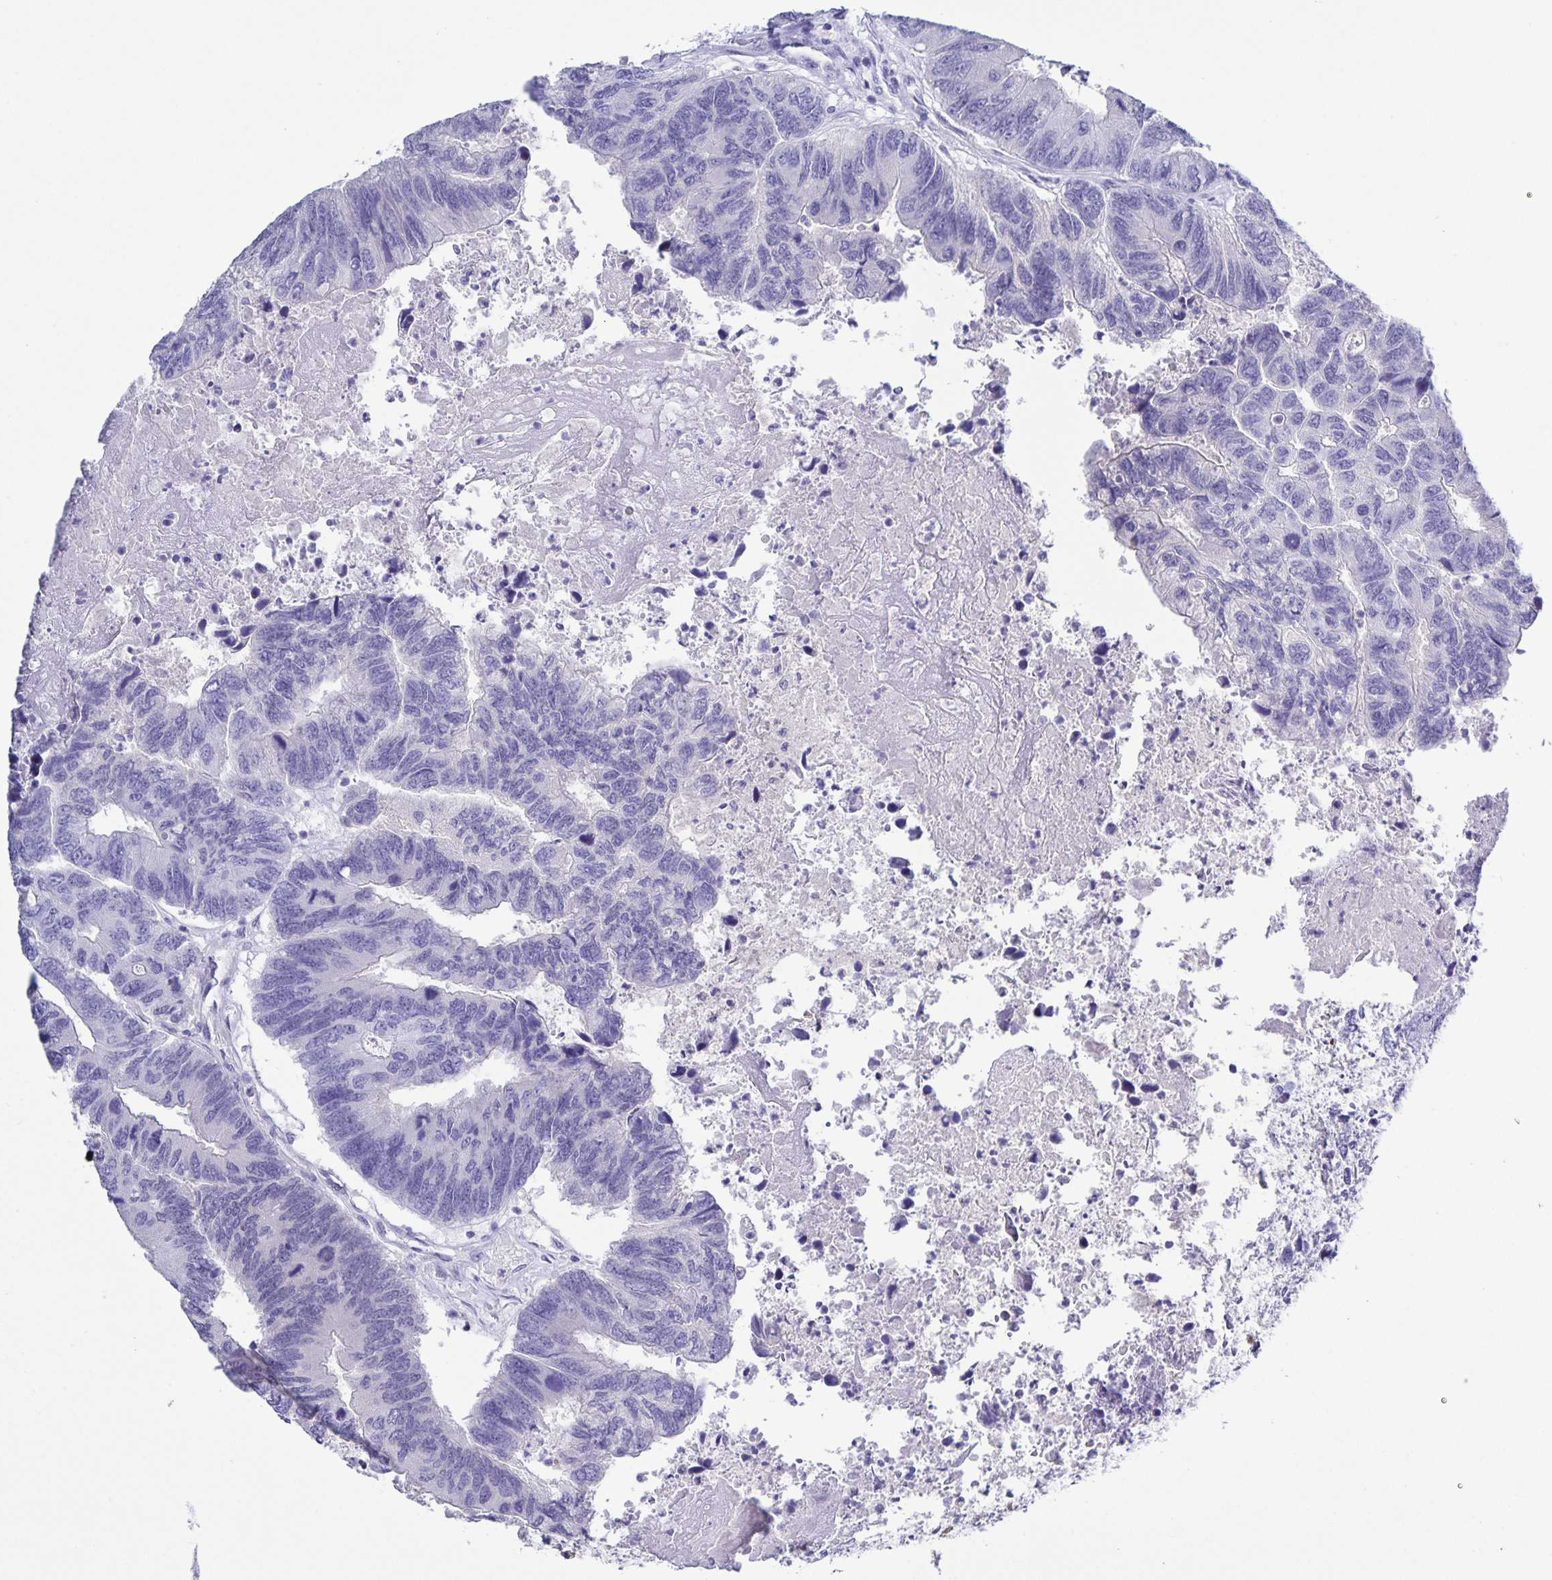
{"staining": {"intensity": "negative", "quantity": "none", "location": "none"}, "tissue": "colorectal cancer", "cell_type": "Tumor cells", "image_type": "cancer", "snomed": [{"axis": "morphology", "description": "Adenocarcinoma, NOS"}, {"axis": "topography", "description": "Colon"}], "caption": "The histopathology image reveals no significant staining in tumor cells of colorectal cancer. (Stains: DAB (3,3'-diaminobenzidine) IHC with hematoxylin counter stain, Microscopy: brightfield microscopy at high magnification).", "gene": "UBQLN3", "patient": {"sex": "female", "age": 67}}